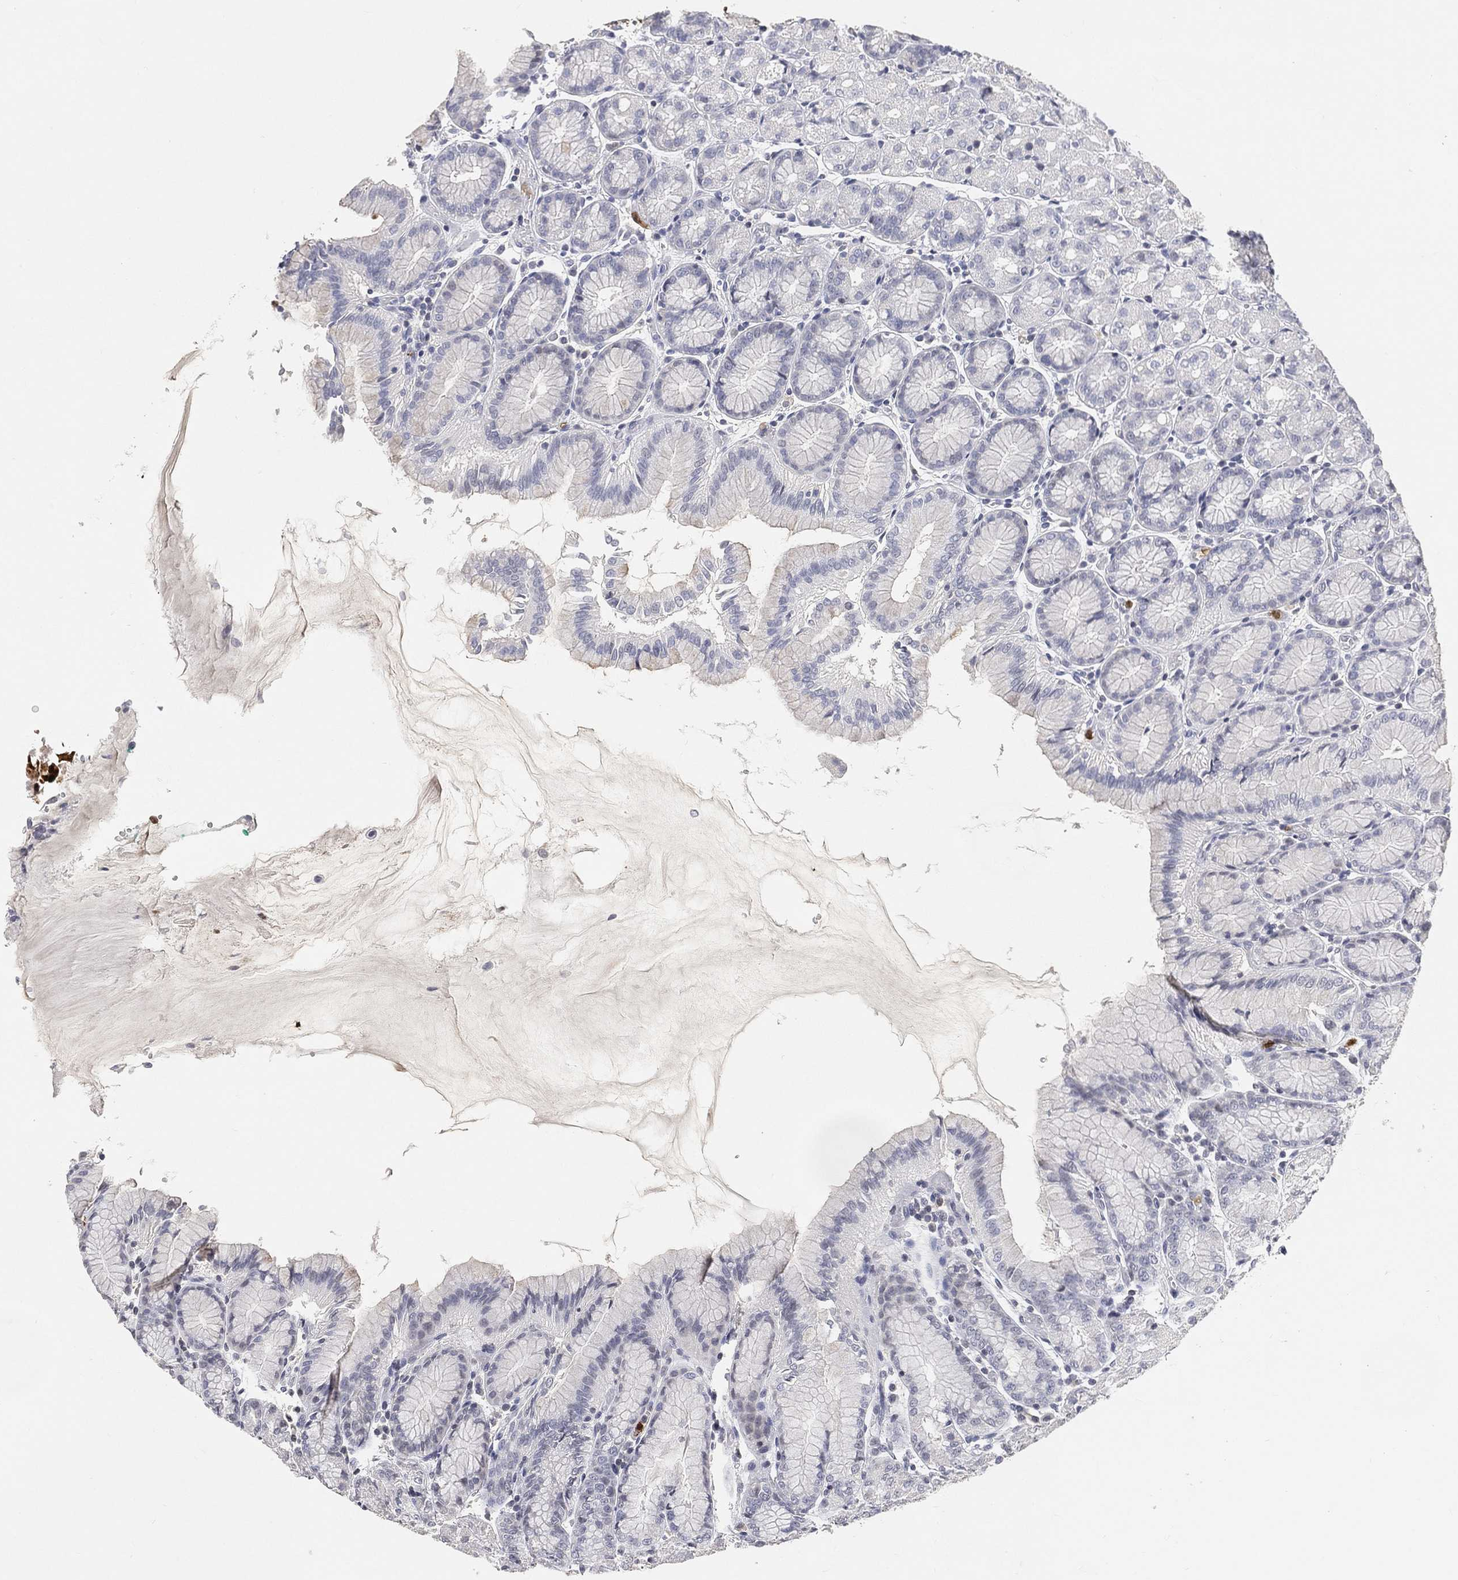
{"staining": {"intensity": "negative", "quantity": "none", "location": "none"}, "tissue": "stomach", "cell_type": "Glandular cells", "image_type": "normal", "snomed": [{"axis": "morphology", "description": "Normal tissue, NOS"}, {"axis": "morphology", "description": "Adenocarcinoma, NOS"}, {"axis": "topography", "description": "Stomach"}], "caption": "Stomach was stained to show a protein in brown. There is no significant positivity in glandular cells. Brightfield microscopy of immunohistochemistry stained with DAB (3,3'-diaminobenzidine) (brown) and hematoxylin (blue), captured at high magnification.", "gene": "ARG1", "patient": {"sex": "female", "age": 81}}